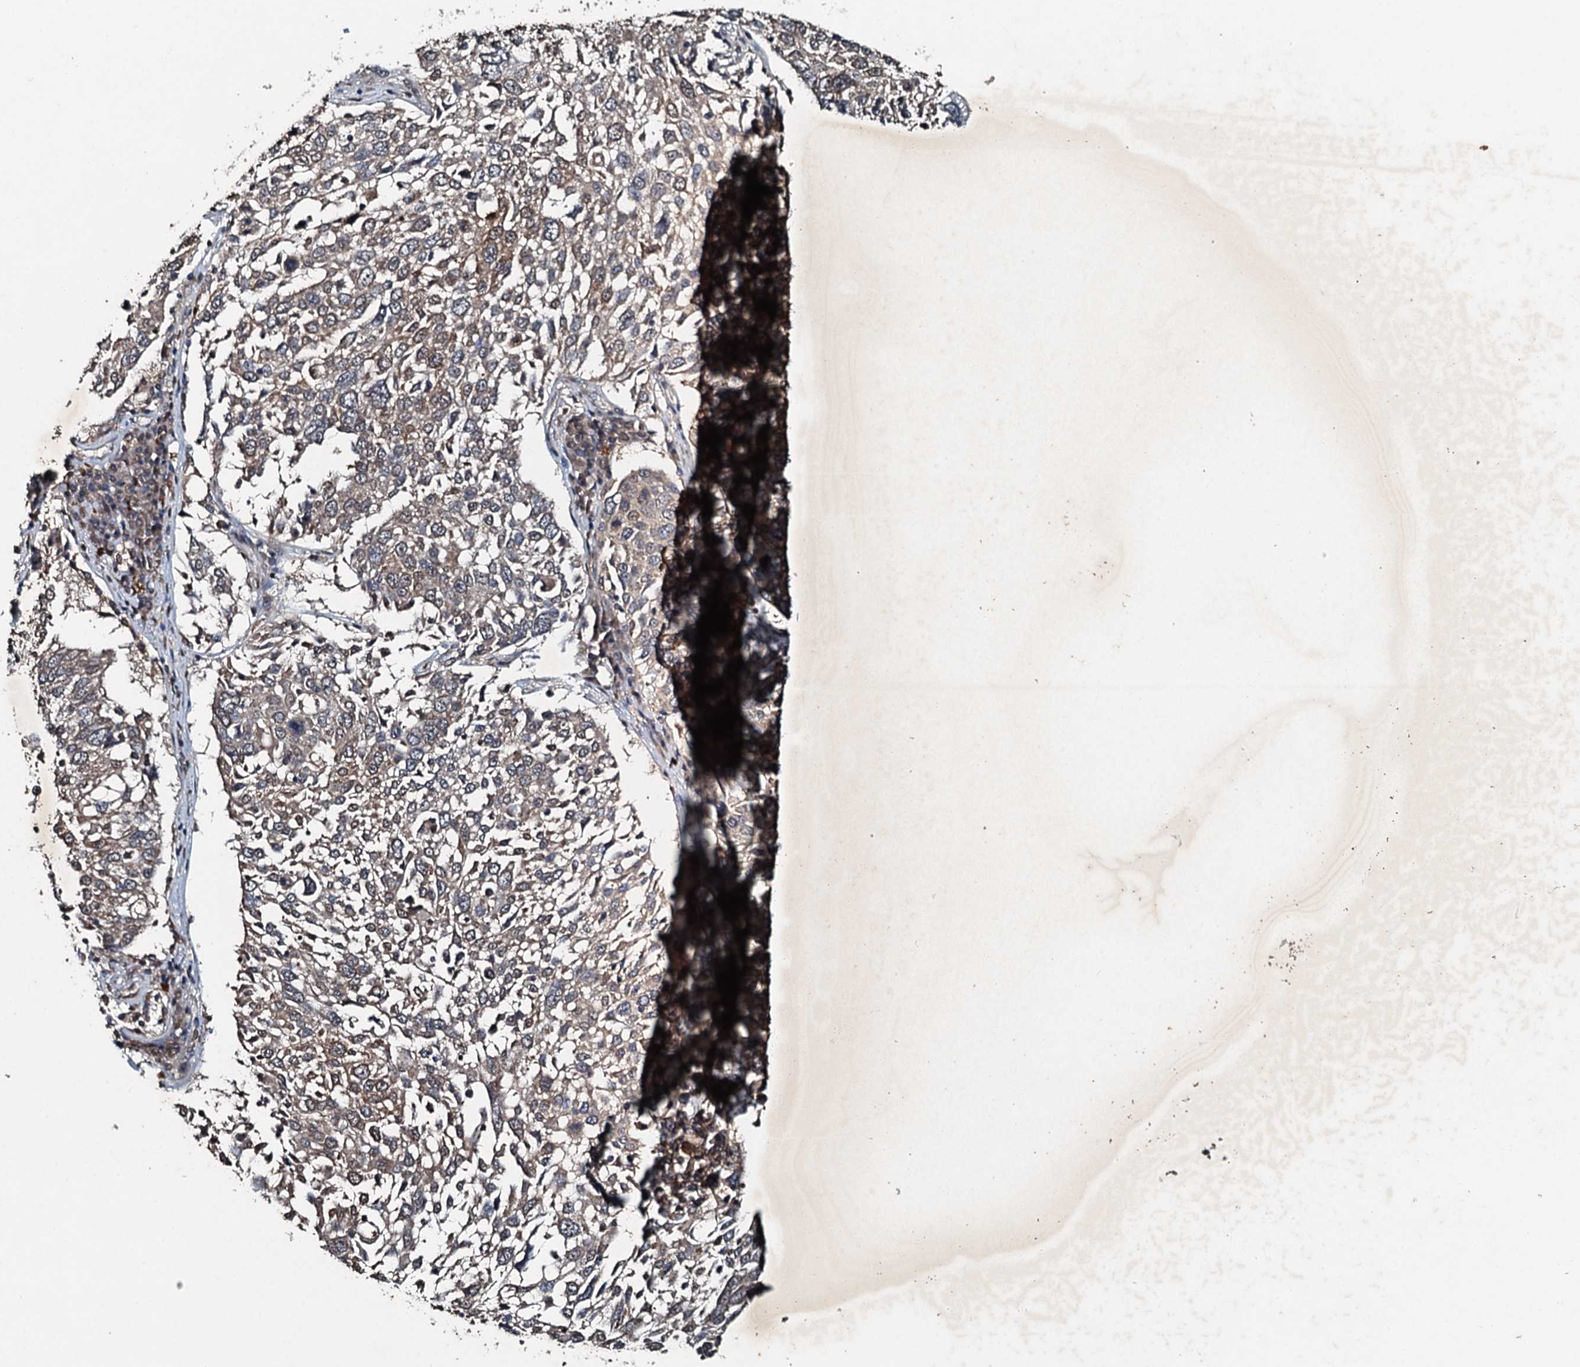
{"staining": {"intensity": "weak", "quantity": "<25%", "location": "cytoplasmic/membranous"}, "tissue": "lung cancer", "cell_type": "Tumor cells", "image_type": "cancer", "snomed": [{"axis": "morphology", "description": "Squamous cell carcinoma, NOS"}, {"axis": "topography", "description": "Lung"}], "caption": "This is a histopathology image of IHC staining of squamous cell carcinoma (lung), which shows no expression in tumor cells.", "gene": "TCTN1", "patient": {"sex": "male", "age": 65}}